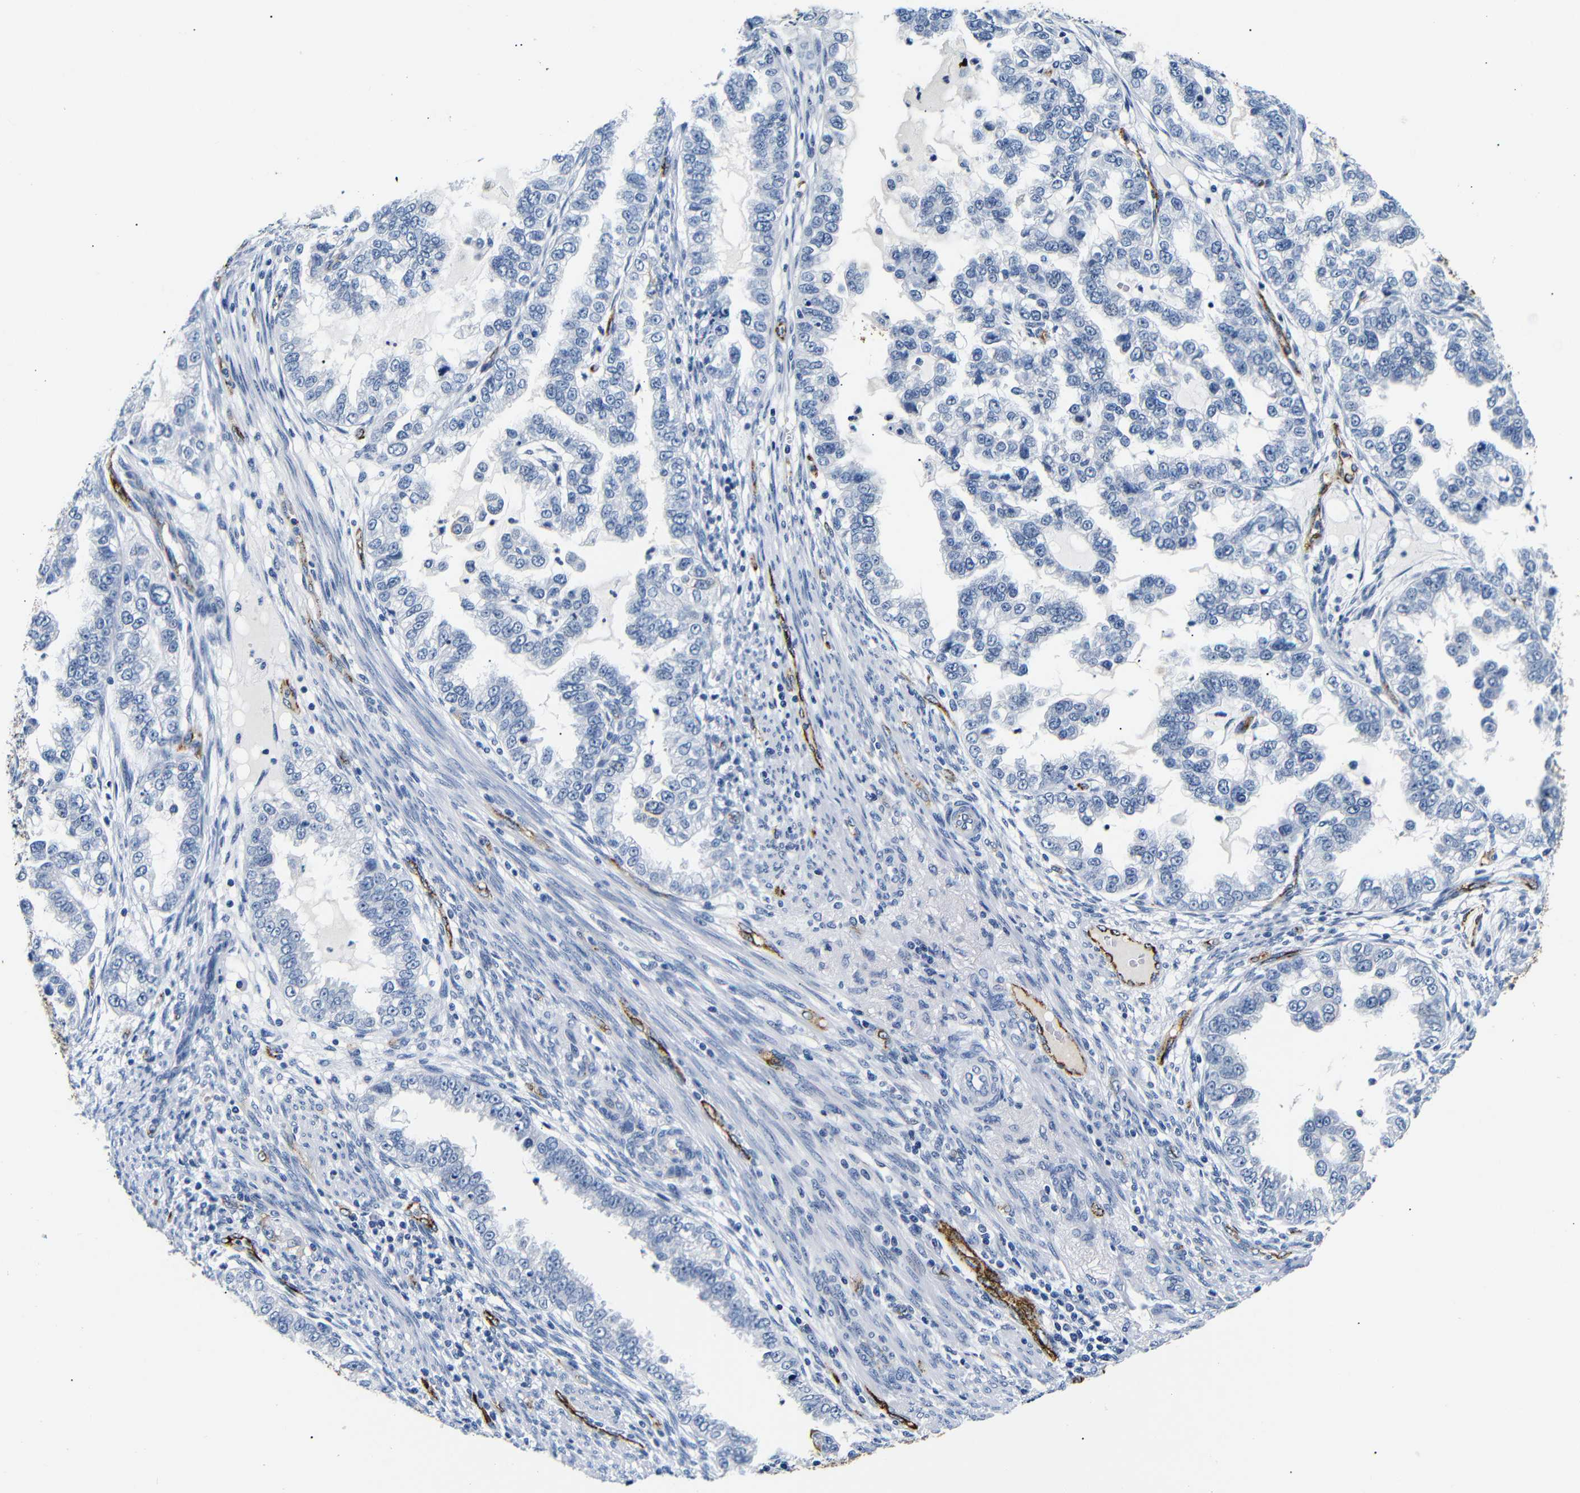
{"staining": {"intensity": "negative", "quantity": "none", "location": "none"}, "tissue": "endometrial cancer", "cell_type": "Tumor cells", "image_type": "cancer", "snomed": [{"axis": "morphology", "description": "Adenocarcinoma, NOS"}, {"axis": "topography", "description": "Endometrium"}], "caption": "High magnification brightfield microscopy of adenocarcinoma (endometrial) stained with DAB (brown) and counterstained with hematoxylin (blue): tumor cells show no significant positivity.", "gene": "MUC4", "patient": {"sex": "female", "age": 85}}